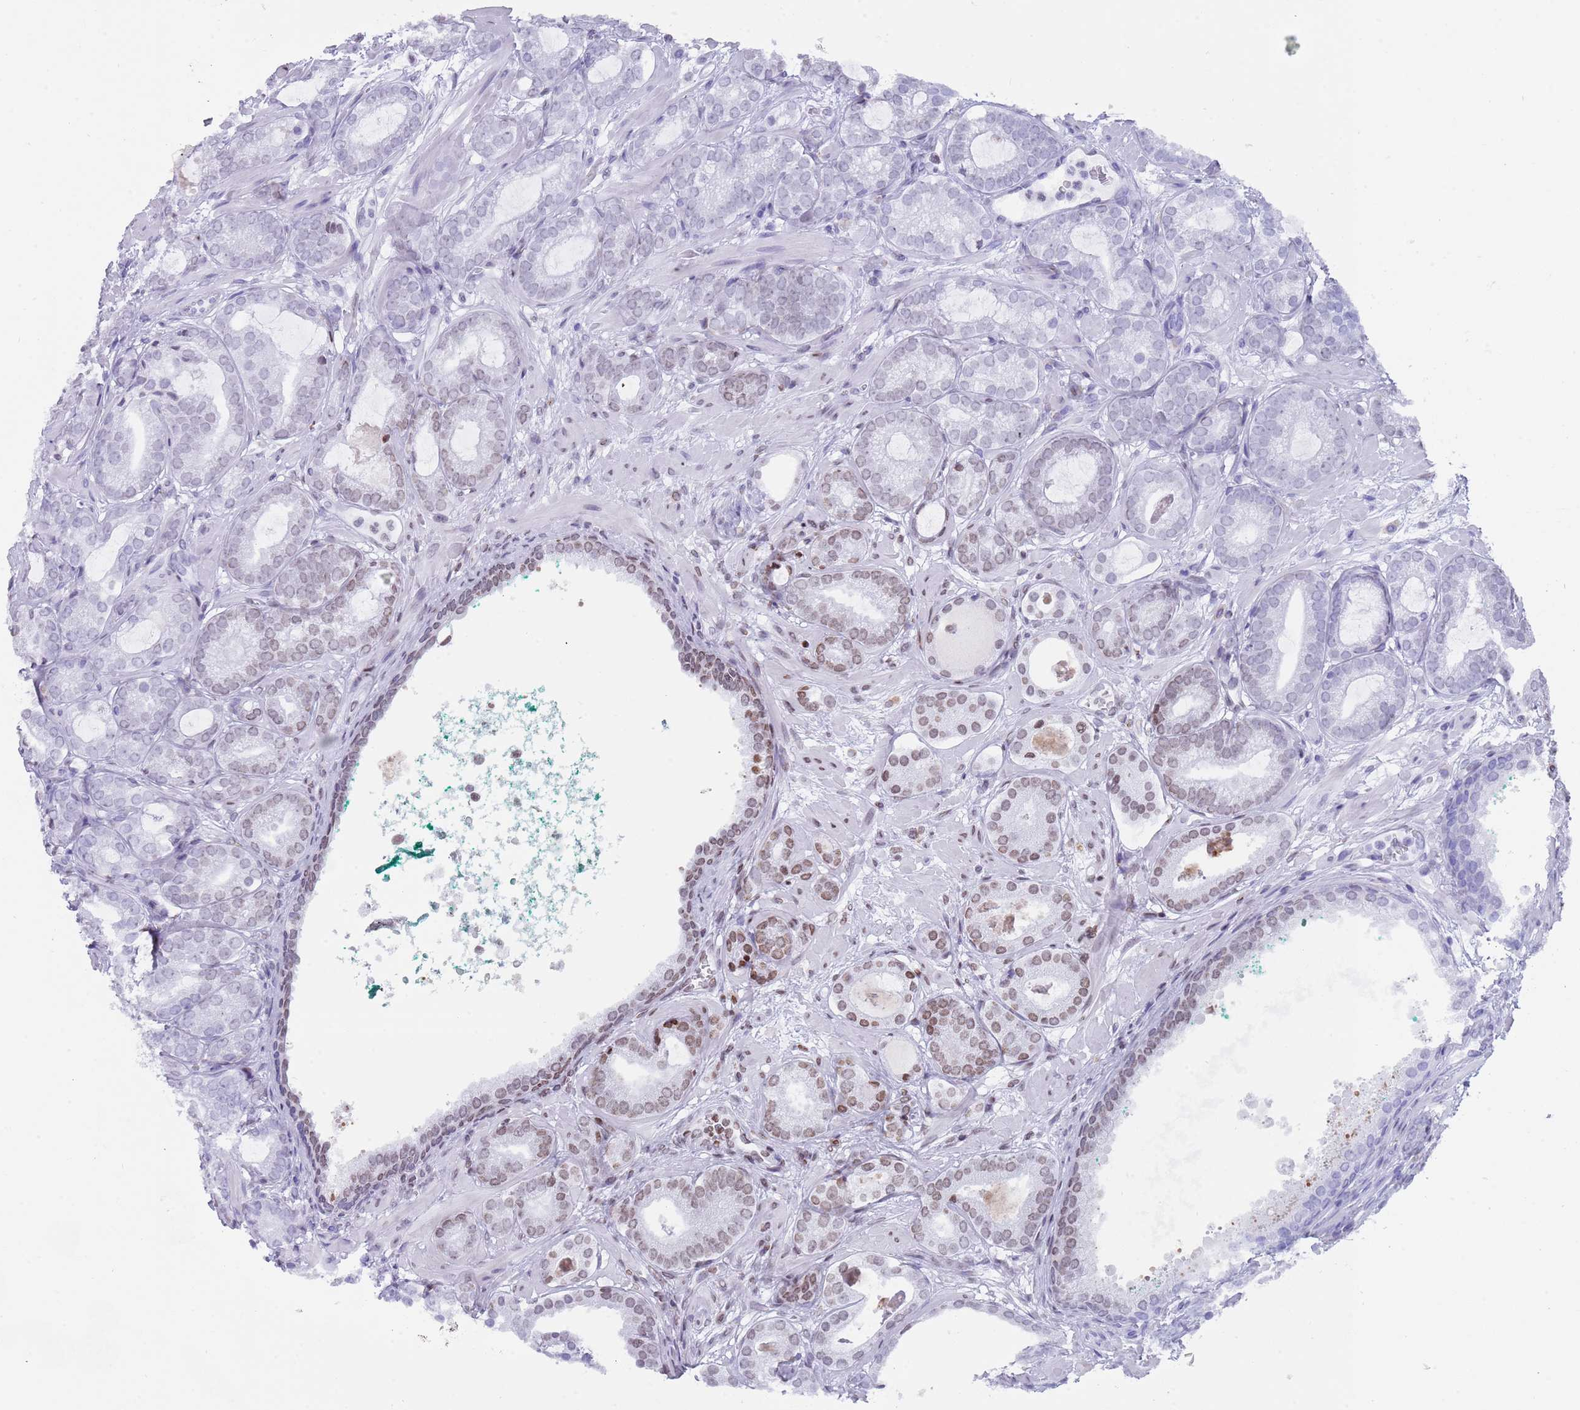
{"staining": {"intensity": "moderate", "quantity": "<25%", "location": "nuclear"}, "tissue": "prostate cancer", "cell_type": "Tumor cells", "image_type": "cancer", "snomed": [{"axis": "morphology", "description": "Adenocarcinoma, High grade"}, {"axis": "topography", "description": "Prostate"}], "caption": "Prostate cancer (adenocarcinoma (high-grade)) was stained to show a protein in brown. There is low levels of moderate nuclear staining in about <25% of tumor cells.", "gene": "HDAC8", "patient": {"sex": "male", "age": 60}}